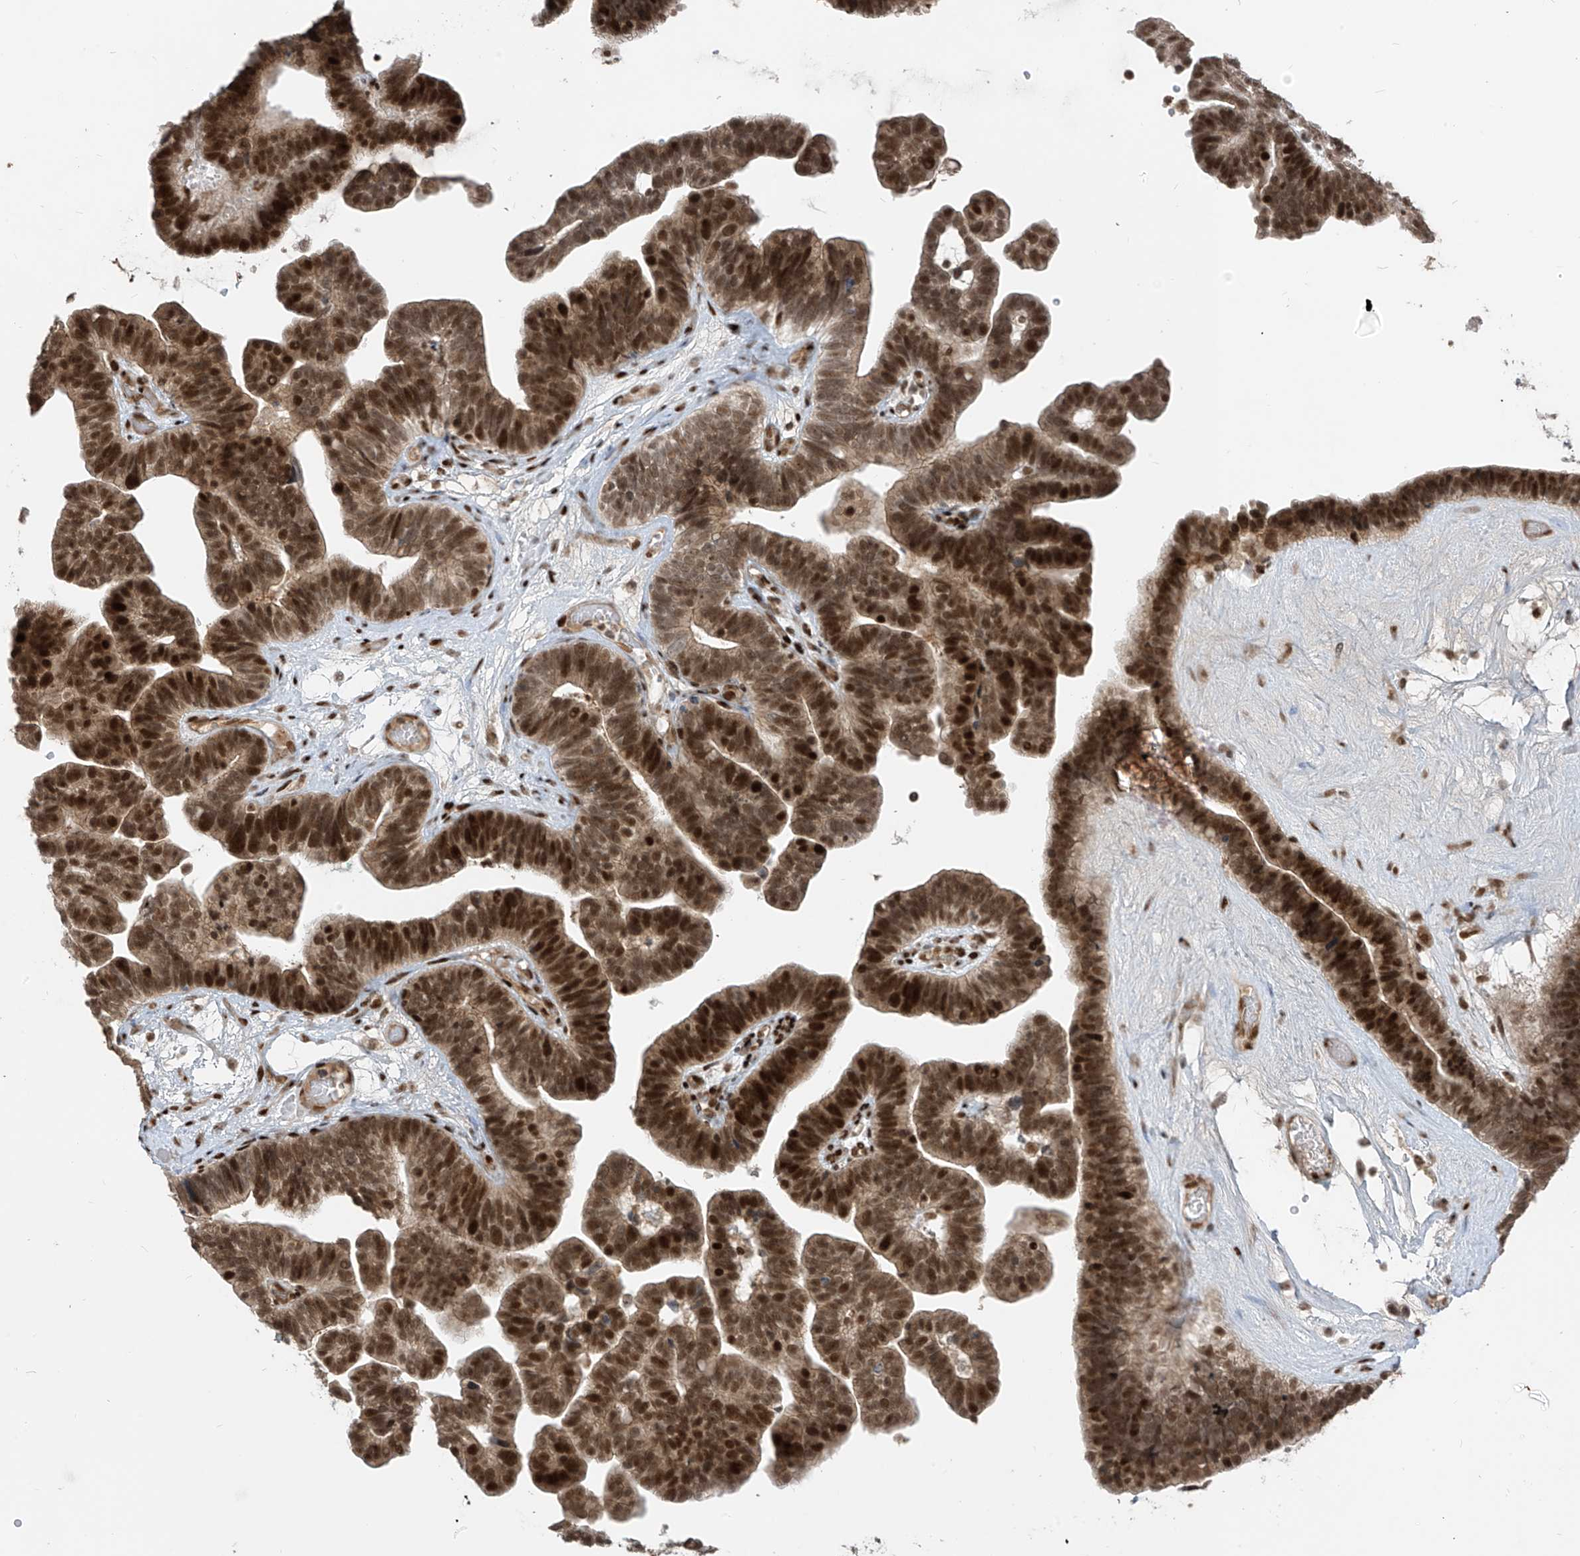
{"staining": {"intensity": "strong", "quantity": ">75%", "location": "cytoplasmic/membranous,nuclear"}, "tissue": "ovarian cancer", "cell_type": "Tumor cells", "image_type": "cancer", "snomed": [{"axis": "morphology", "description": "Cystadenocarcinoma, serous, NOS"}, {"axis": "topography", "description": "Ovary"}], "caption": "Tumor cells show high levels of strong cytoplasmic/membranous and nuclear staining in about >75% of cells in human ovarian serous cystadenocarcinoma. The staining was performed using DAB, with brown indicating positive protein expression. Nuclei are stained blue with hematoxylin.", "gene": "ARHGEF3", "patient": {"sex": "female", "age": 56}}